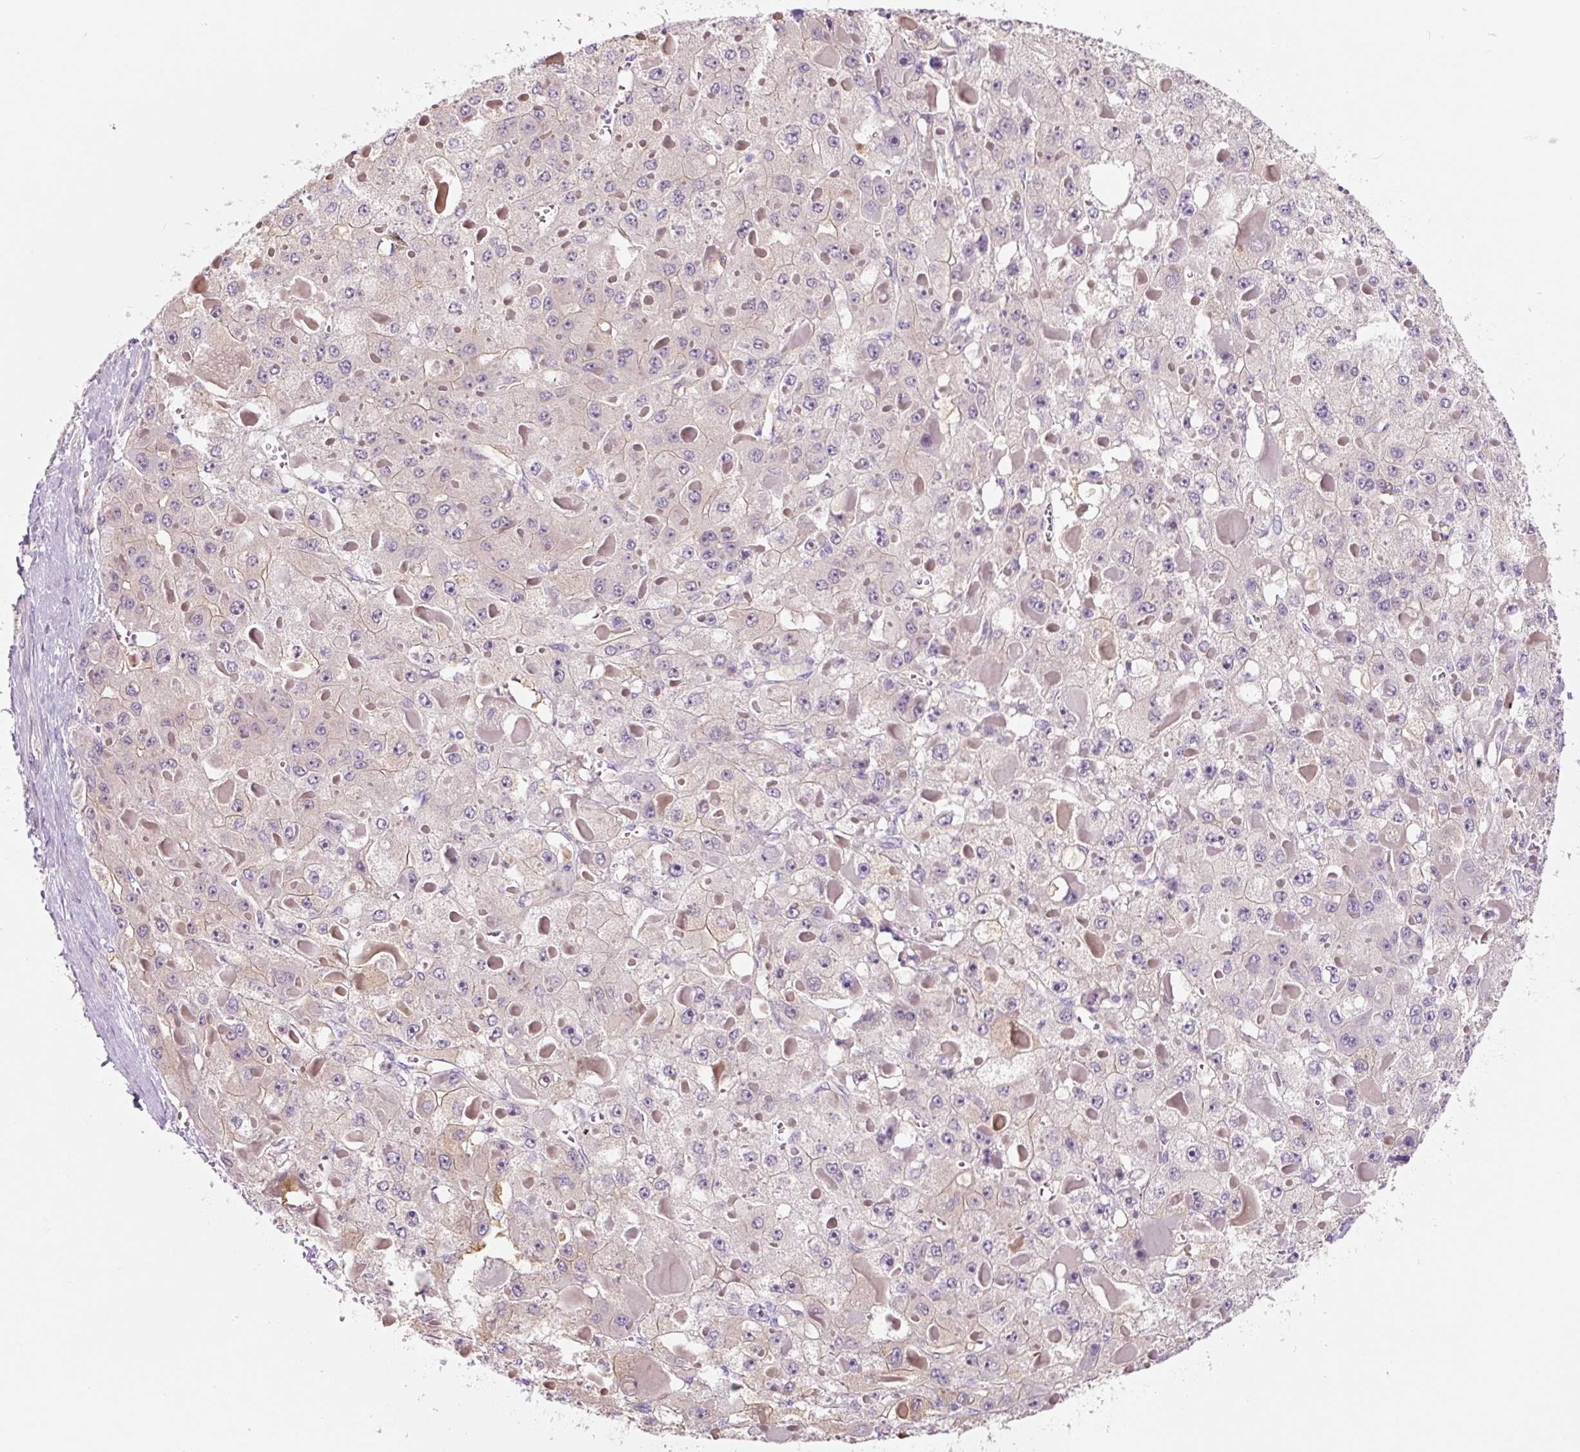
{"staining": {"intensity": "negative", "quantity": "none", "location": "none"}, "tissue": "liver cancer", "cell_type": "Tumor cells", "image_type": "cancer", "snomed": [{"axis": "morphology", "description": "Carcinoma, Hepatocellular, NOS"}, {"axis": "topography", "description": "Liver"}], "caption": "A high-resolution image shows IHC staining of liver cancer (hepatocellular carcinoma), which exhibits no significant expression in tumor cells. Brightfield microscopy of IHC stained with DAB (brown) and hematoxylin (blue), captured at high magnification.", "gene": "CCL25", "patient": {"sex": "female", "age": 73}}